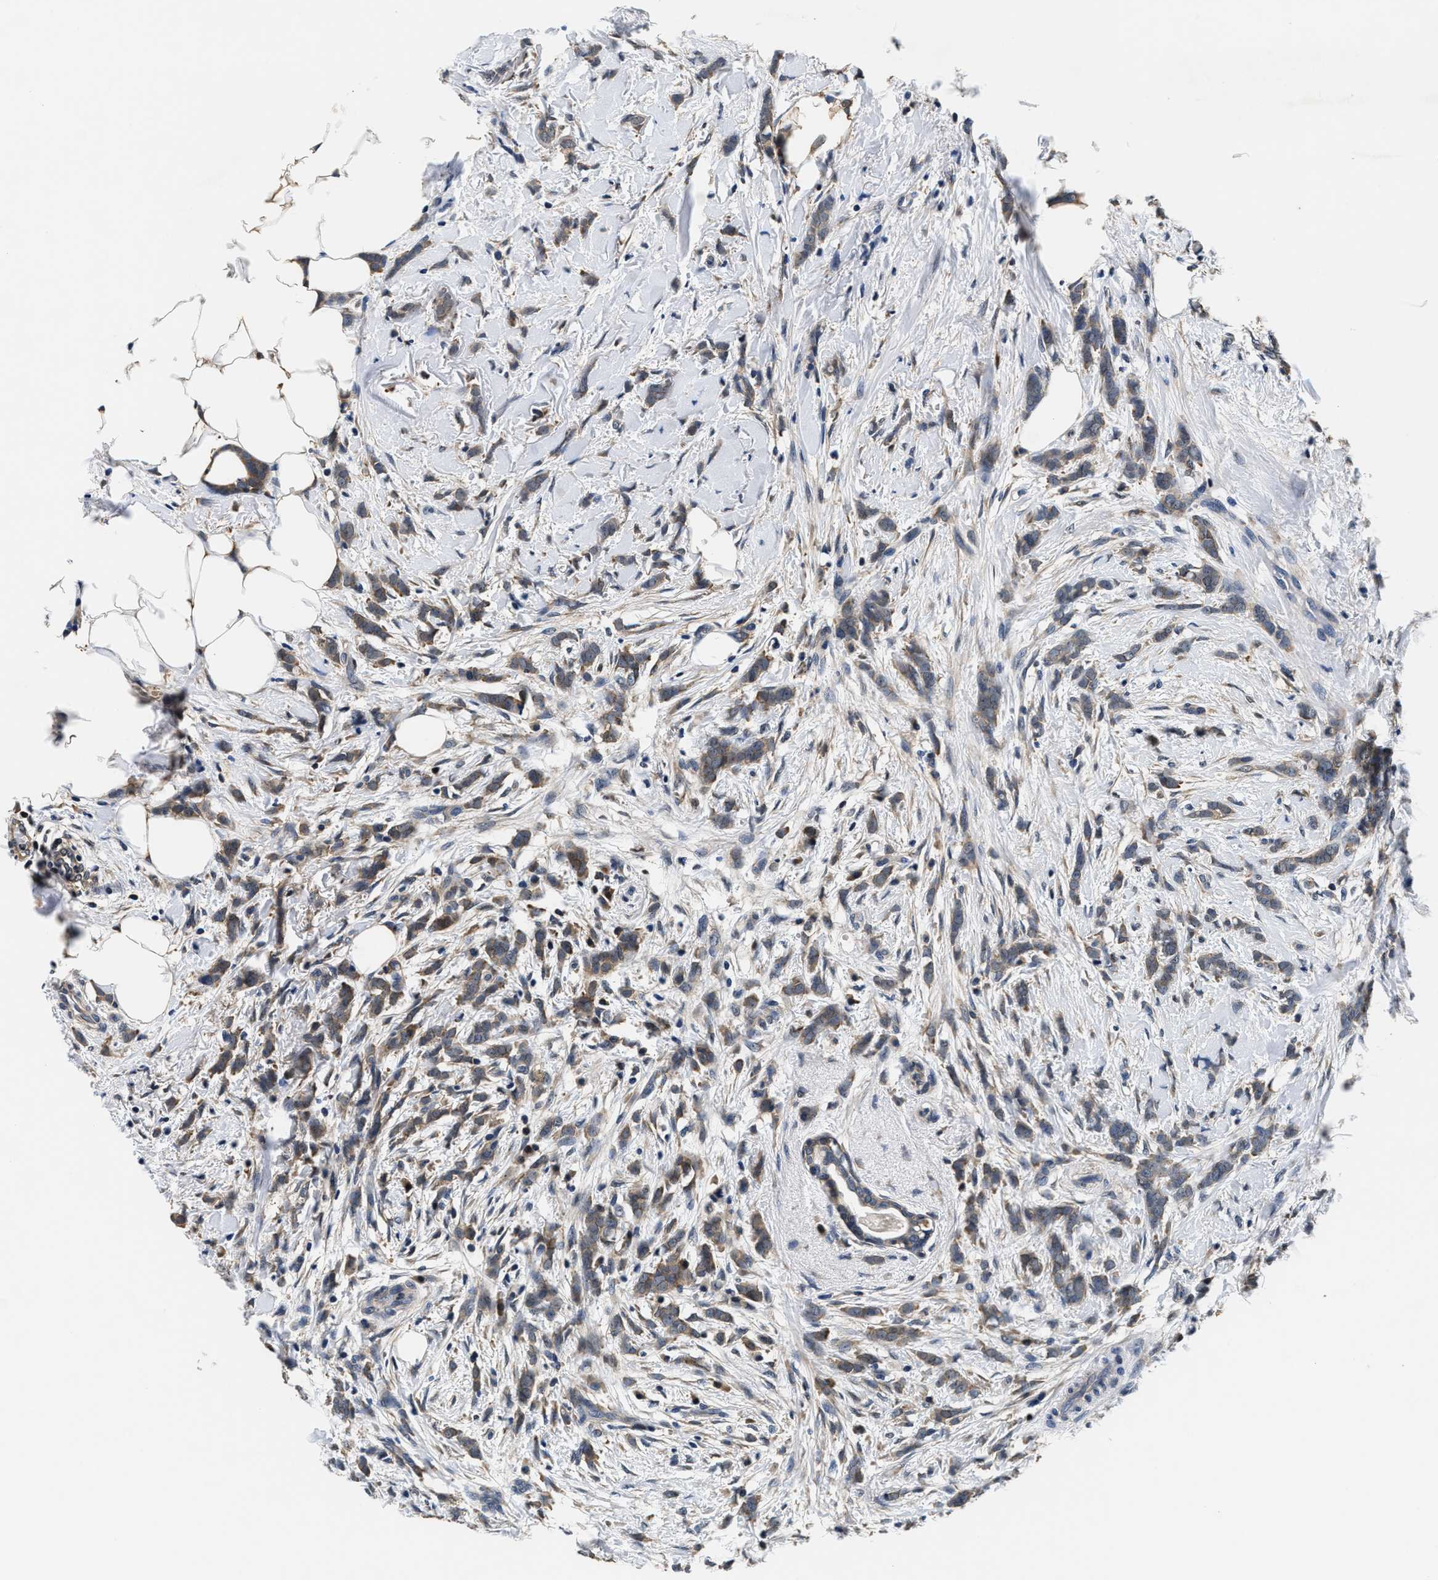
{"staining": {"intensity": "weak", "quantity": ">75%", "location": "cytoplasmic/membranous"}, "tissue": "breast cancer", "cell_type": "Tumor cells", "image_type": "cancer", "snomed": [{"axis": "morphology", "description": "Lobular carcinoma, in situ"}, {"axis": "morphology", "description": "Lobular carcinoma"}, {"axis": "topography", "description": "Breast"}], "caption": "Protein expression analysis of lobular carcinoma in situ (breast) reveals weak cytoplasmic/membranous positivity in approximately >75% of tumor cells.", "gene": "PHPT1", "patient": {"sex": "female", "age": 41}}